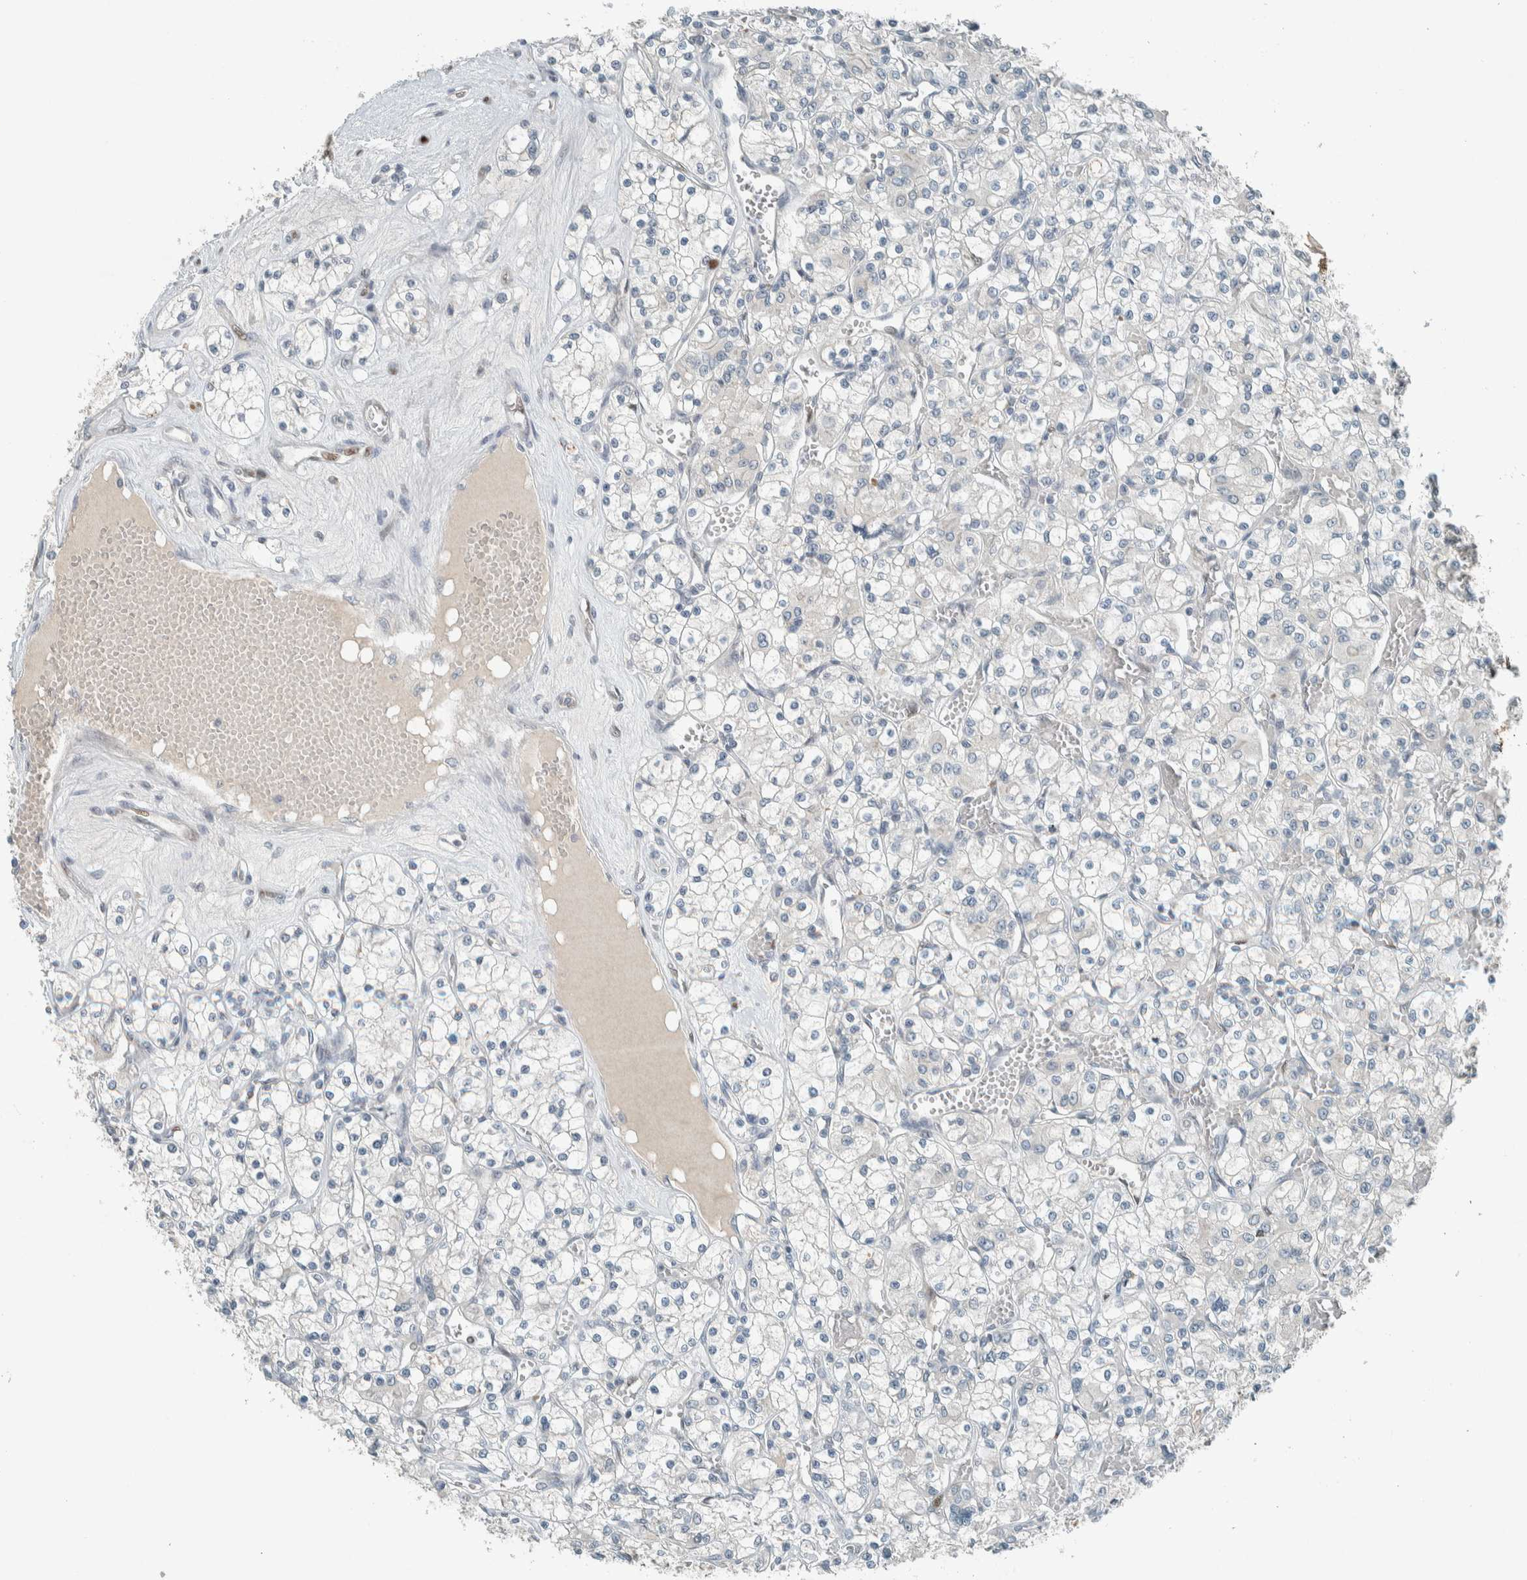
{"staining": {"intensity": "negative", "quantity": "none", "location": "none"}, "tissue": "renal cancer", "cell_type": "Tumor cells", "image_type": "cancer", "snomed": [{"axis": "morphology", "description": "Adenocarcinoma, NOS"}, {"axis": "topography", "description": "Kidney"}], "caption": "Immunohistochemistry image of neoplastic tissue: human renal adenocarcinoma stained with DAB (3,3'-diaminobenzidine) reveals no significant protein staining in tumor cells.", "gene": "CERCAM", "patient": {"sex": "female", "age": 59}}